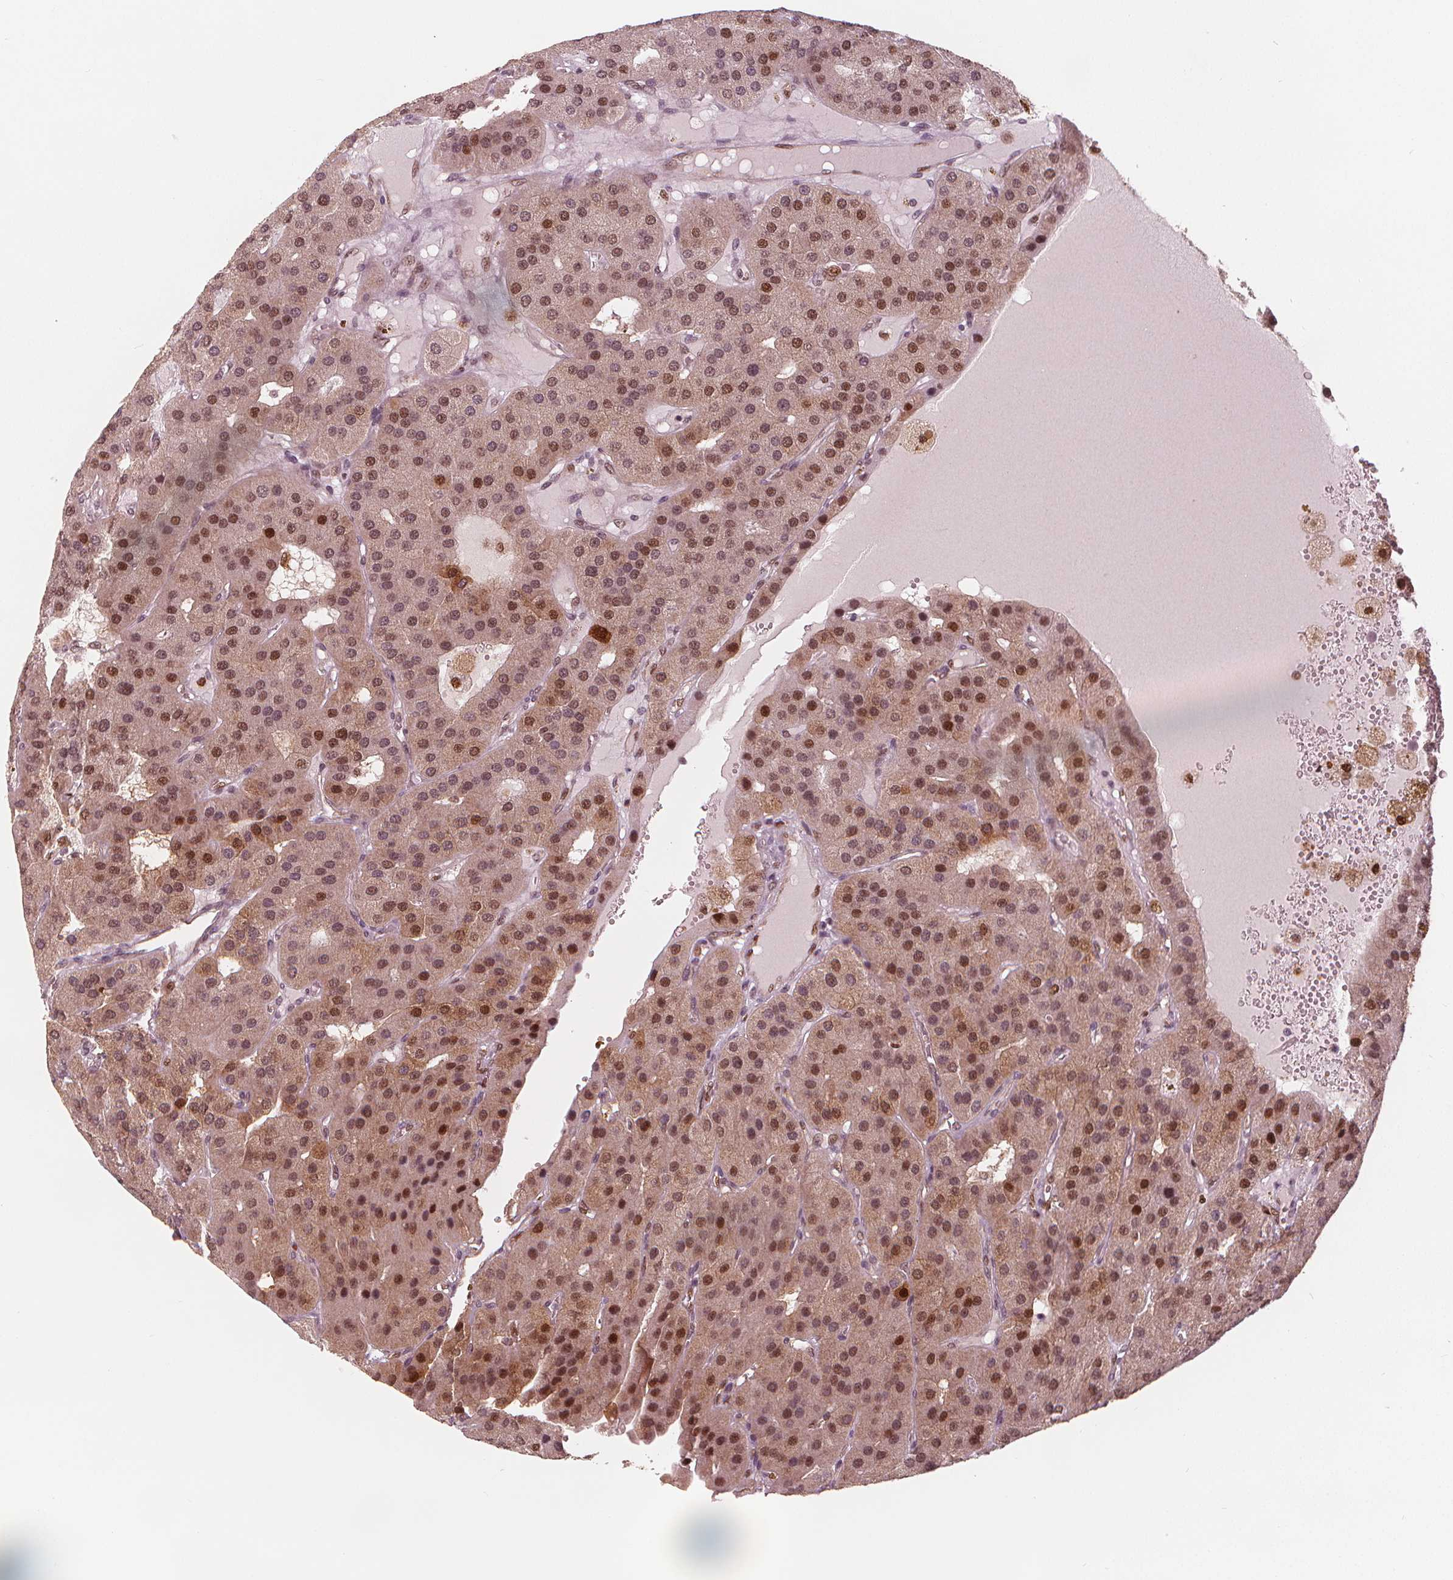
{"staining": {"intensity": "moderate", "quantity": "25%-75%", "location": "nuclear"}, "tissue": "parathyroid gland", "cell_type": "Glandular cells", "image_type": "normal", "snomed": [{"axis": "morphology", "description": "Normal tissue, NOS"}, {"axis": "morphology", "description": "Adenoma, NOS"}, {"axis": "topography", "description": "Parathyroid gland"}], "caption": "Brown immunohistochemical staining in benign parathyroid gland demonstrates moderate nuclear positivity in about 25%-75% of glandular cells. (brown staining indicates protein expression, while blue staining denotes nuclei).", "gene": "SQSTM1", "patient": {"sex": "female", "age": 86}}